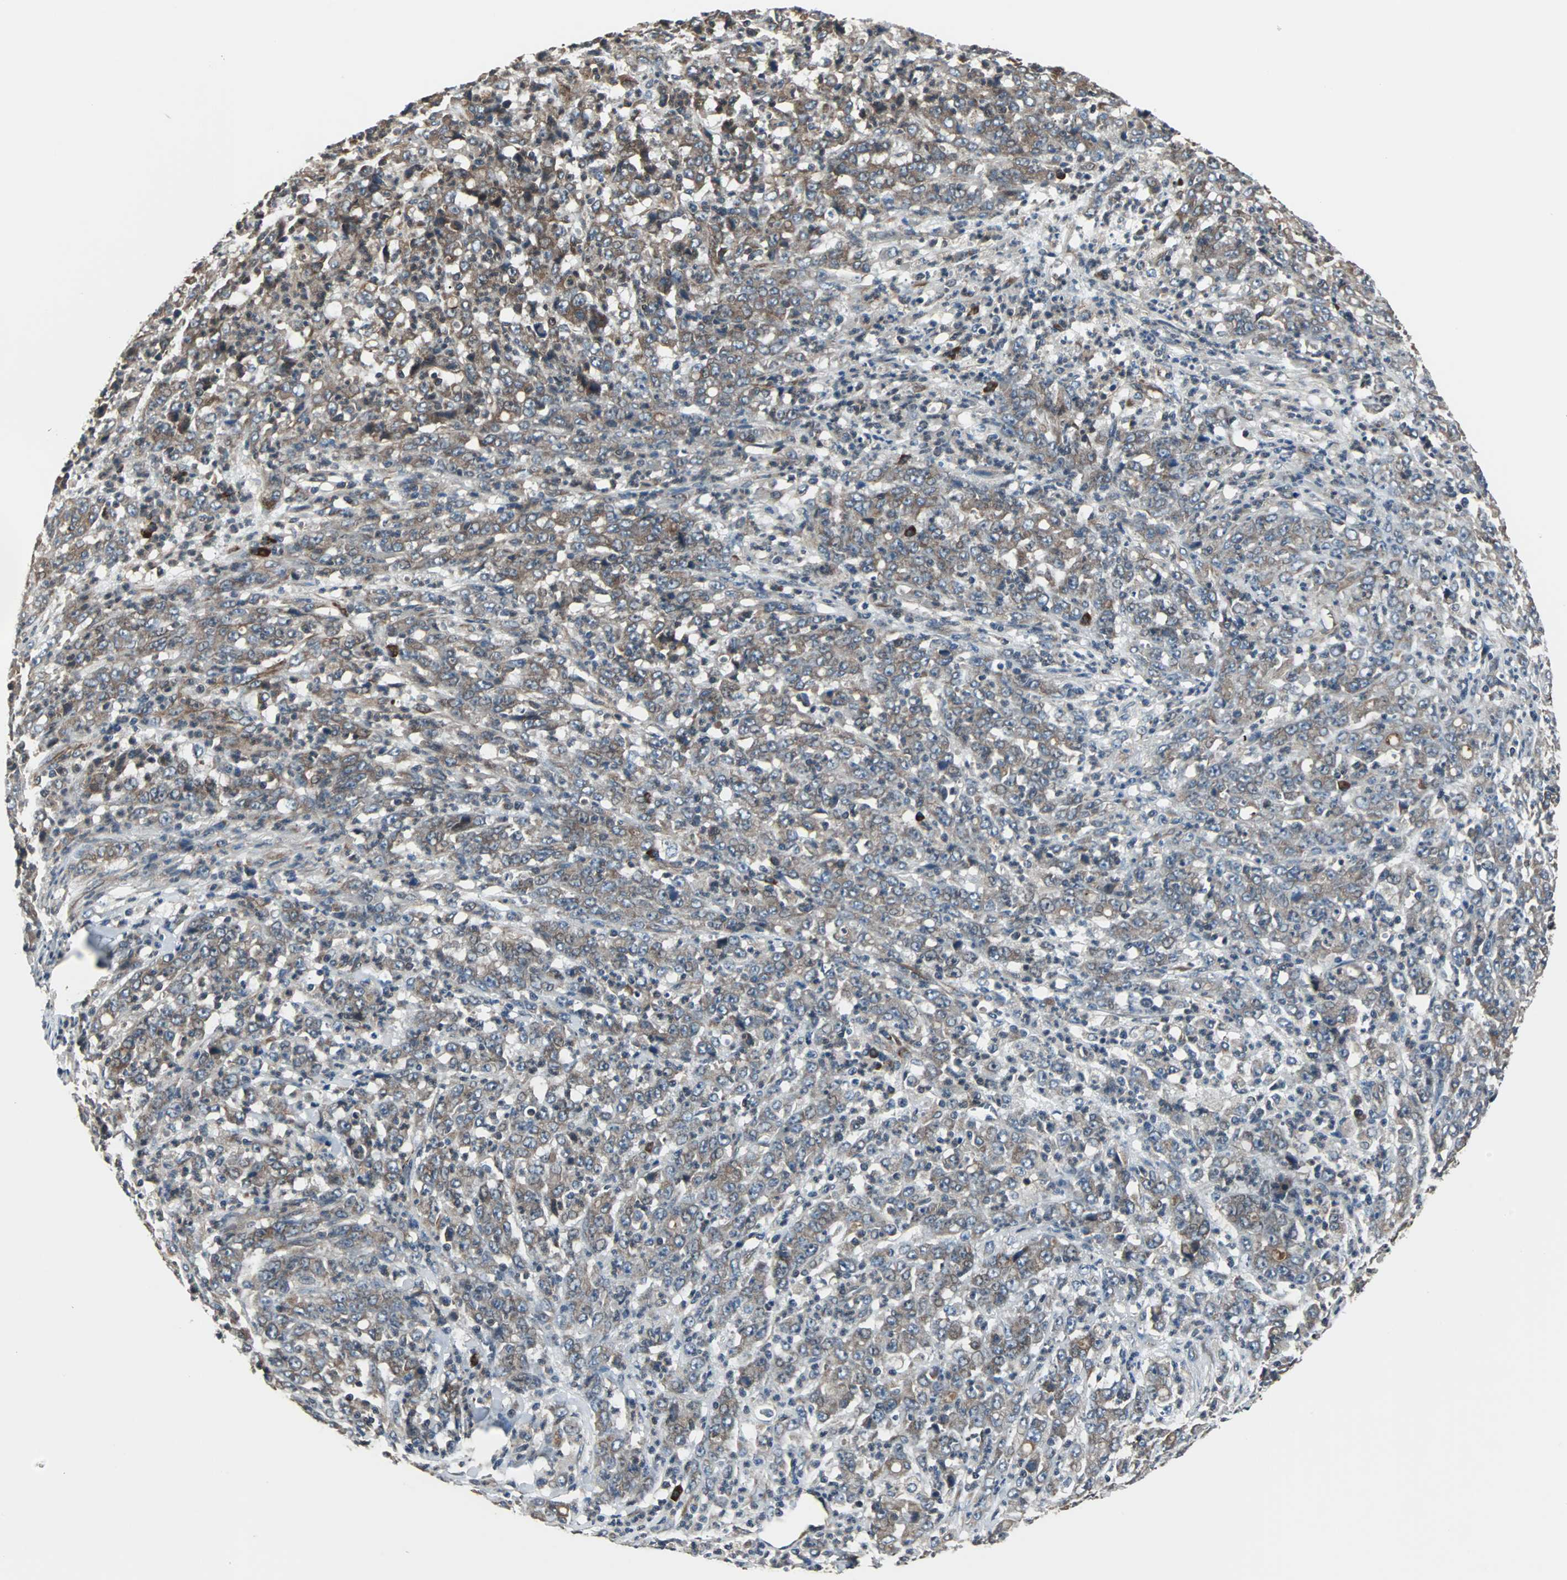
{"staining": {"intensity": "weak", "quantity": ">75%", "location": "cytoplasmic/membranous"}, "tissue": "stomach cancer", "cell_type": "Tumor cells", "image_type": "cancer", "snomed": [{"axis": "morphology", "description": "Adenocarcinoma, NOS"}, {"axis": "topography", "description": "Stomach, lower"}], "caption": "Human stomach cancer stained with a protein marker shows weak staining in tumor cells.", "gene": "CHP1", "patient": {"sex": "female", "age": 71}}